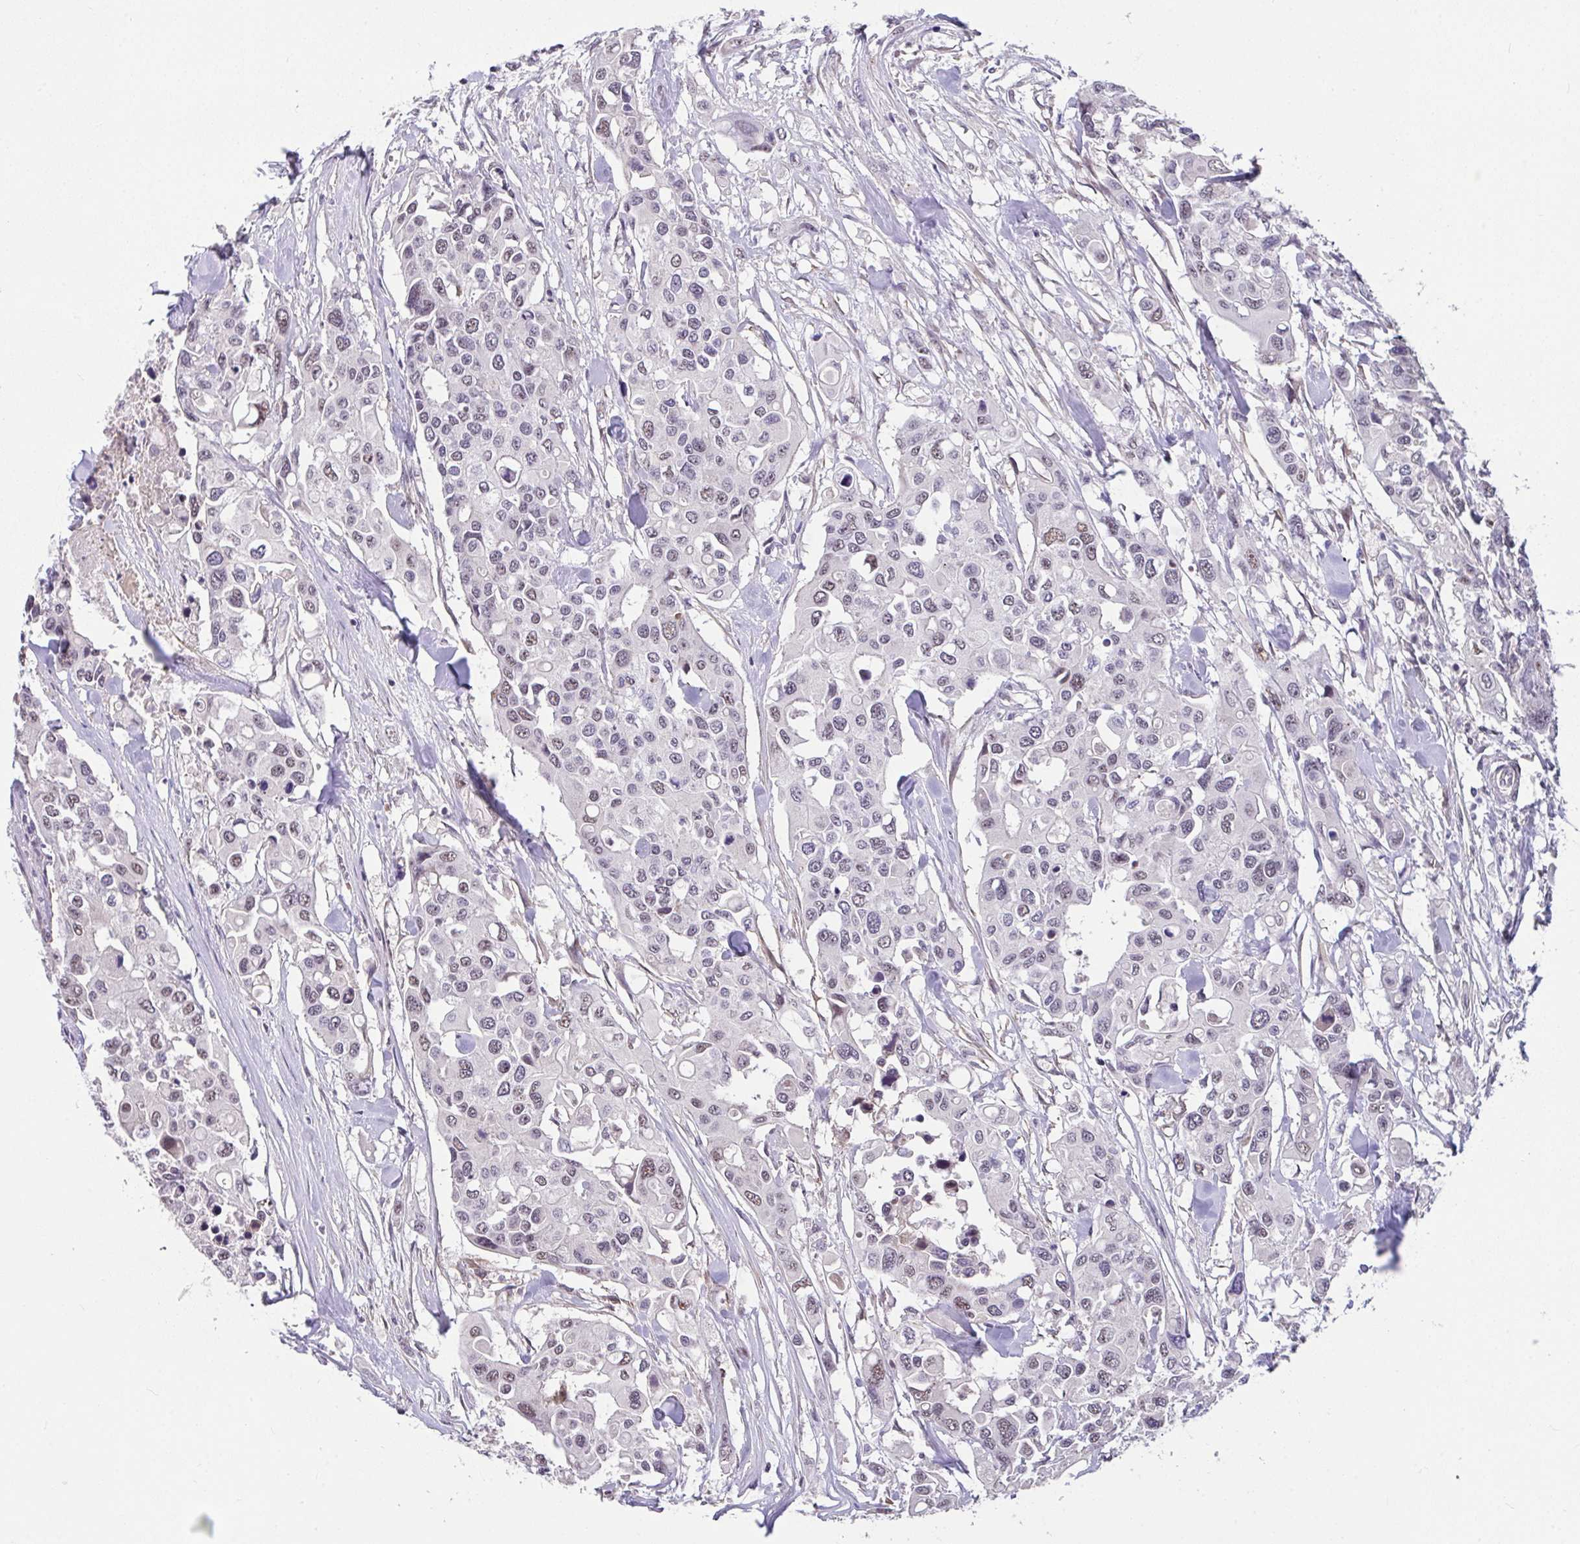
{"staining": {"intensity": "weak", "quantity": "25%-75%", "location": "nuclear"}, "tissue": "colorectal cancer", "cell_type": "Tumor cells", "image_type": "cancer", "snomed": [{"axis": "morphology", "description": "Adenocarcinoma, NOS"}, {"axis": "topography", "description": "Colon"}], "caption": "Human adenocarcinoma (colorectal) stained for a protein (brown) demonstrates weak nuclear positive staining in approximately 25%-75% of tumor cells.", "gene": "RBBP6", "patient": {"sex": "male", "age": 77}}